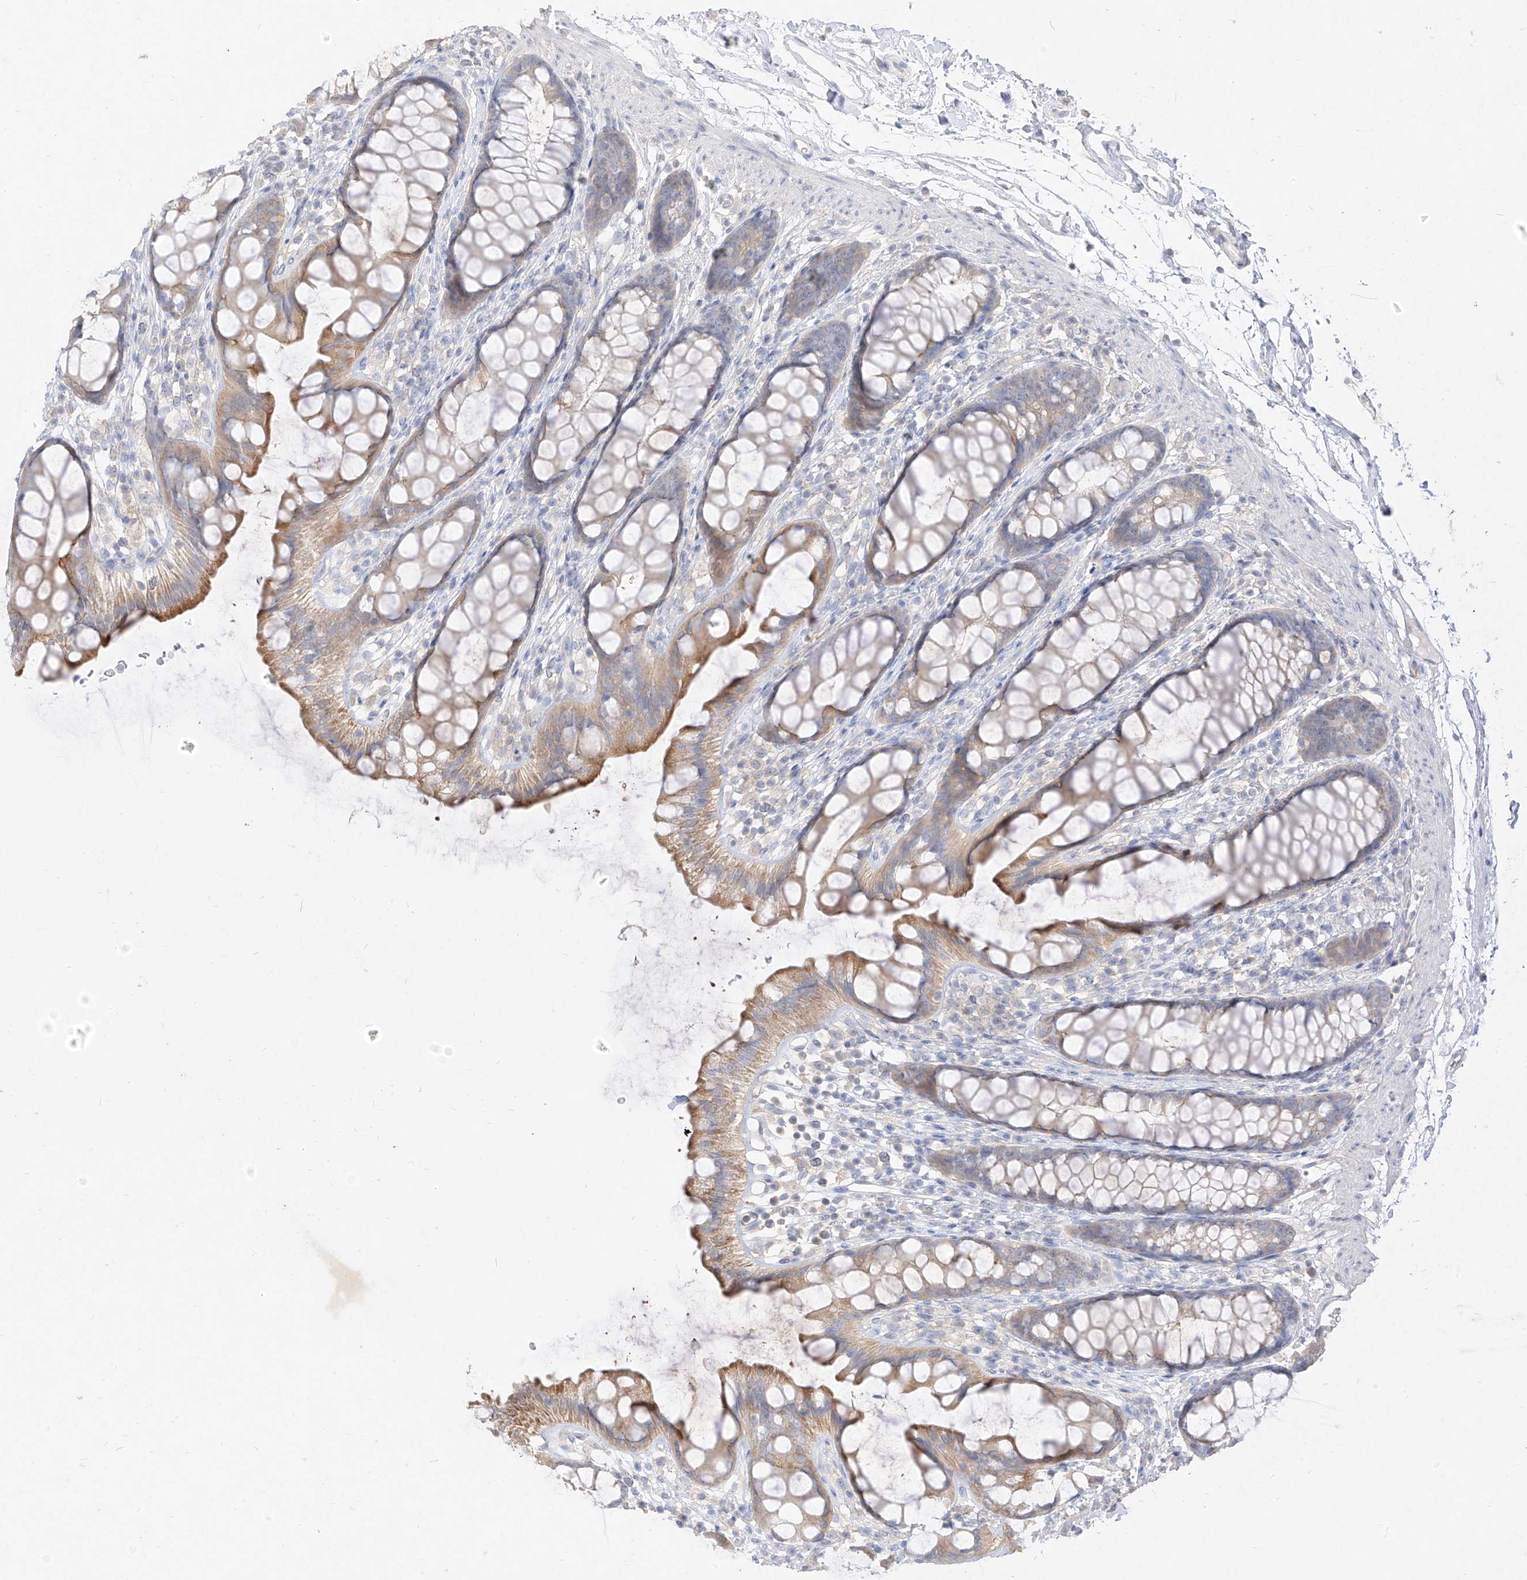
{"staining": {"intensity": "moderate", "quantity": "<25%", "location": "cytoplasmic/membranous"}, "tissue": "rectum", "cell_type": "Glandular cells", "image_type": "normal", "snomed": [{"axis": "morphology", "description": "Normal tissue, NOS"}, {"axis": "topography", "description": "Rectum"}], "caption": "Immunohistochemistry staining of benign rectum, which displays low levels of moderate cytoplasmic/membranous staining in about <25% of glandular cells indicating moderate cytoplasmic/membranous protein staining. The staining was performed using DAB (3,3'-diaminobenzidine) (brown) for protein detection and nuclei were counterstained in hematoxylin (blue).", "gene": "ZZEF1", "patient": {"sex": "female", "age": 65}}